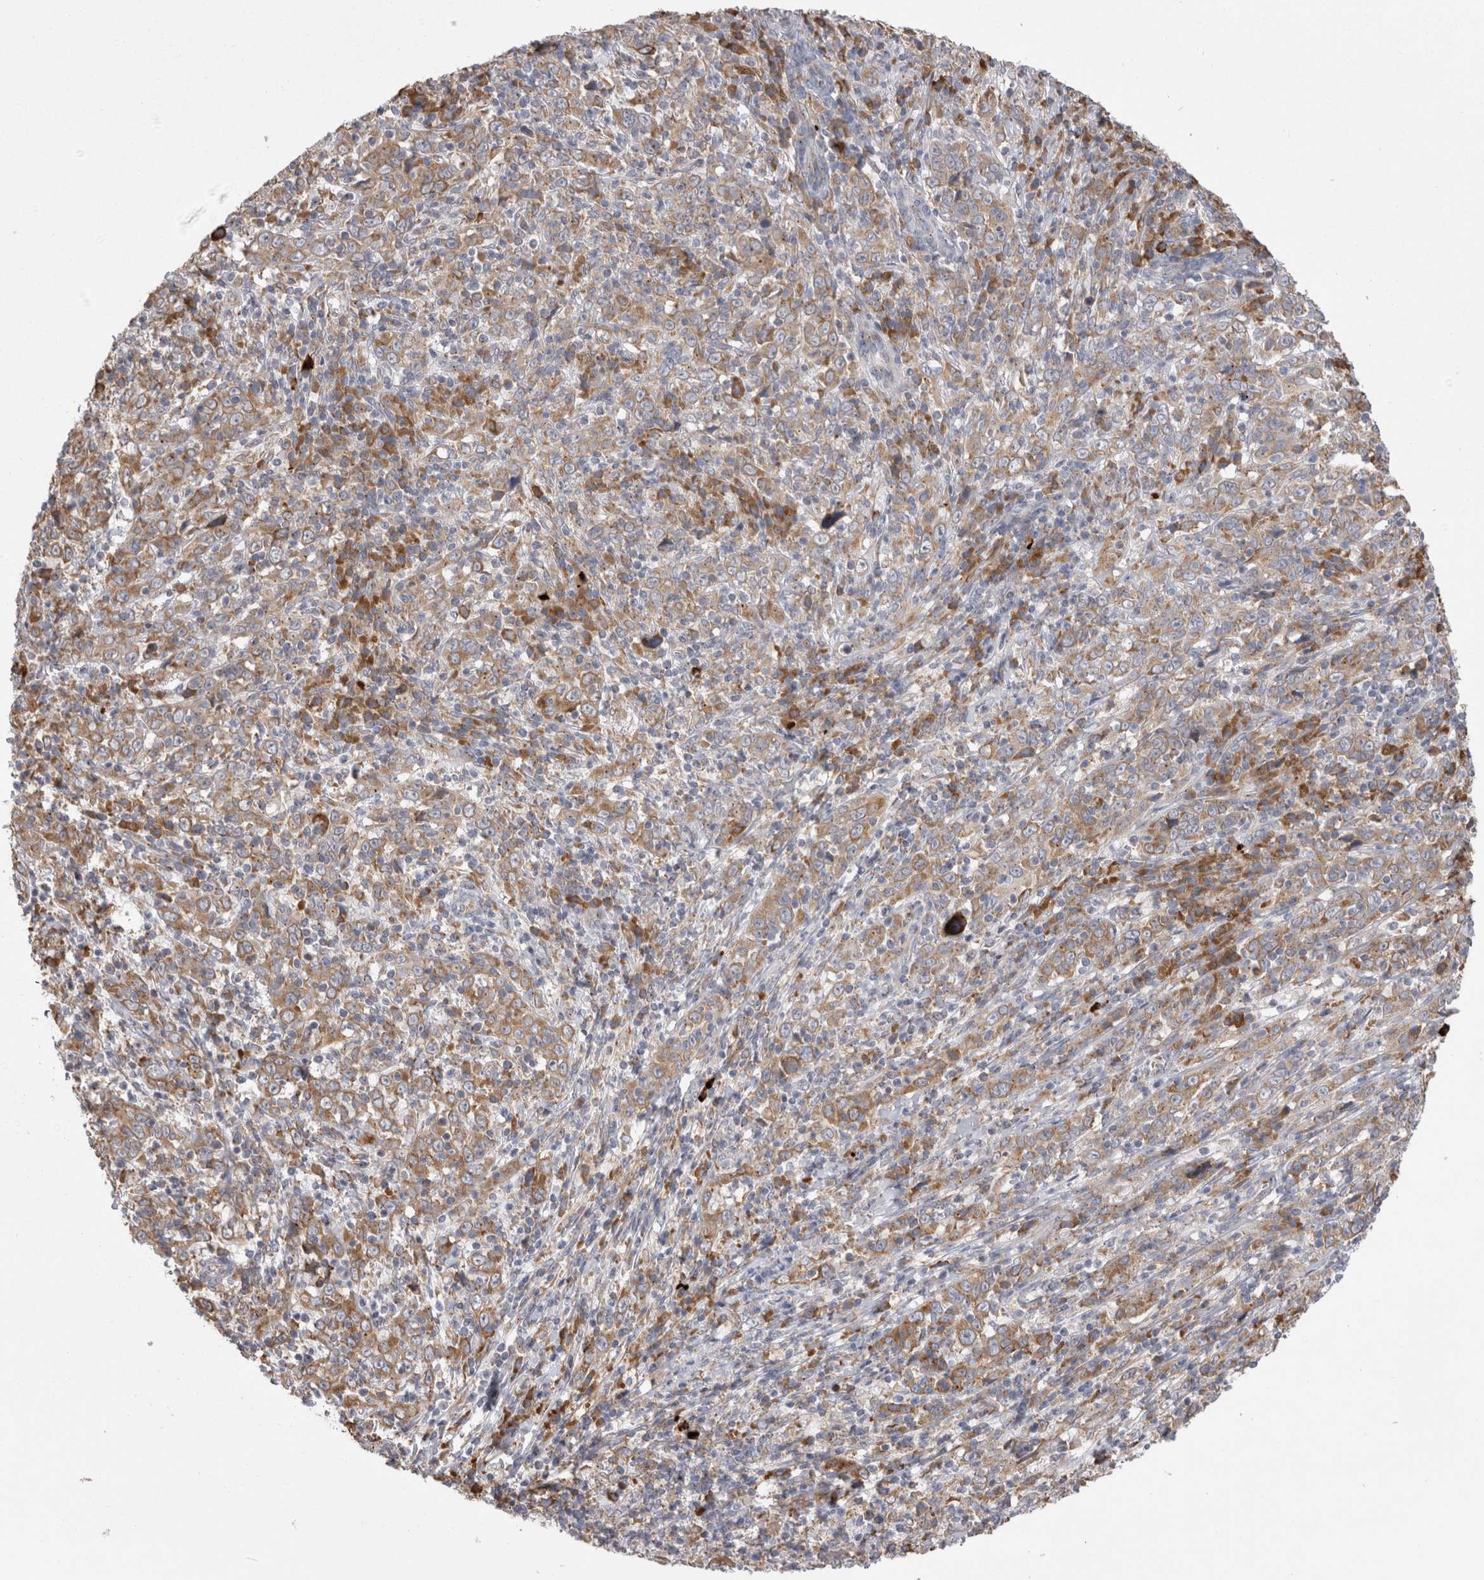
{"staining": {"intensity": "weak", "quantity": ">75%", "location": "cytoplasmic/membranous"}, "tissue": "cervical cancer", "cell_type": "Tumor cells", "image_type": "cancer", "snomed": [{"axis": "morphology", "description": "Squamous cell carcinoma, NOS"}, {"axis": "topography", "description": "Cervix"}], "caption": "Weak cytoplasmic/membranous positivity for a protein is identified in about >75% of tumor cells of cervical cancer (squamous cell carcinoma) using IHC.", "gene": "ZNF341", "patient": {"sex": "female", "age": 46}}